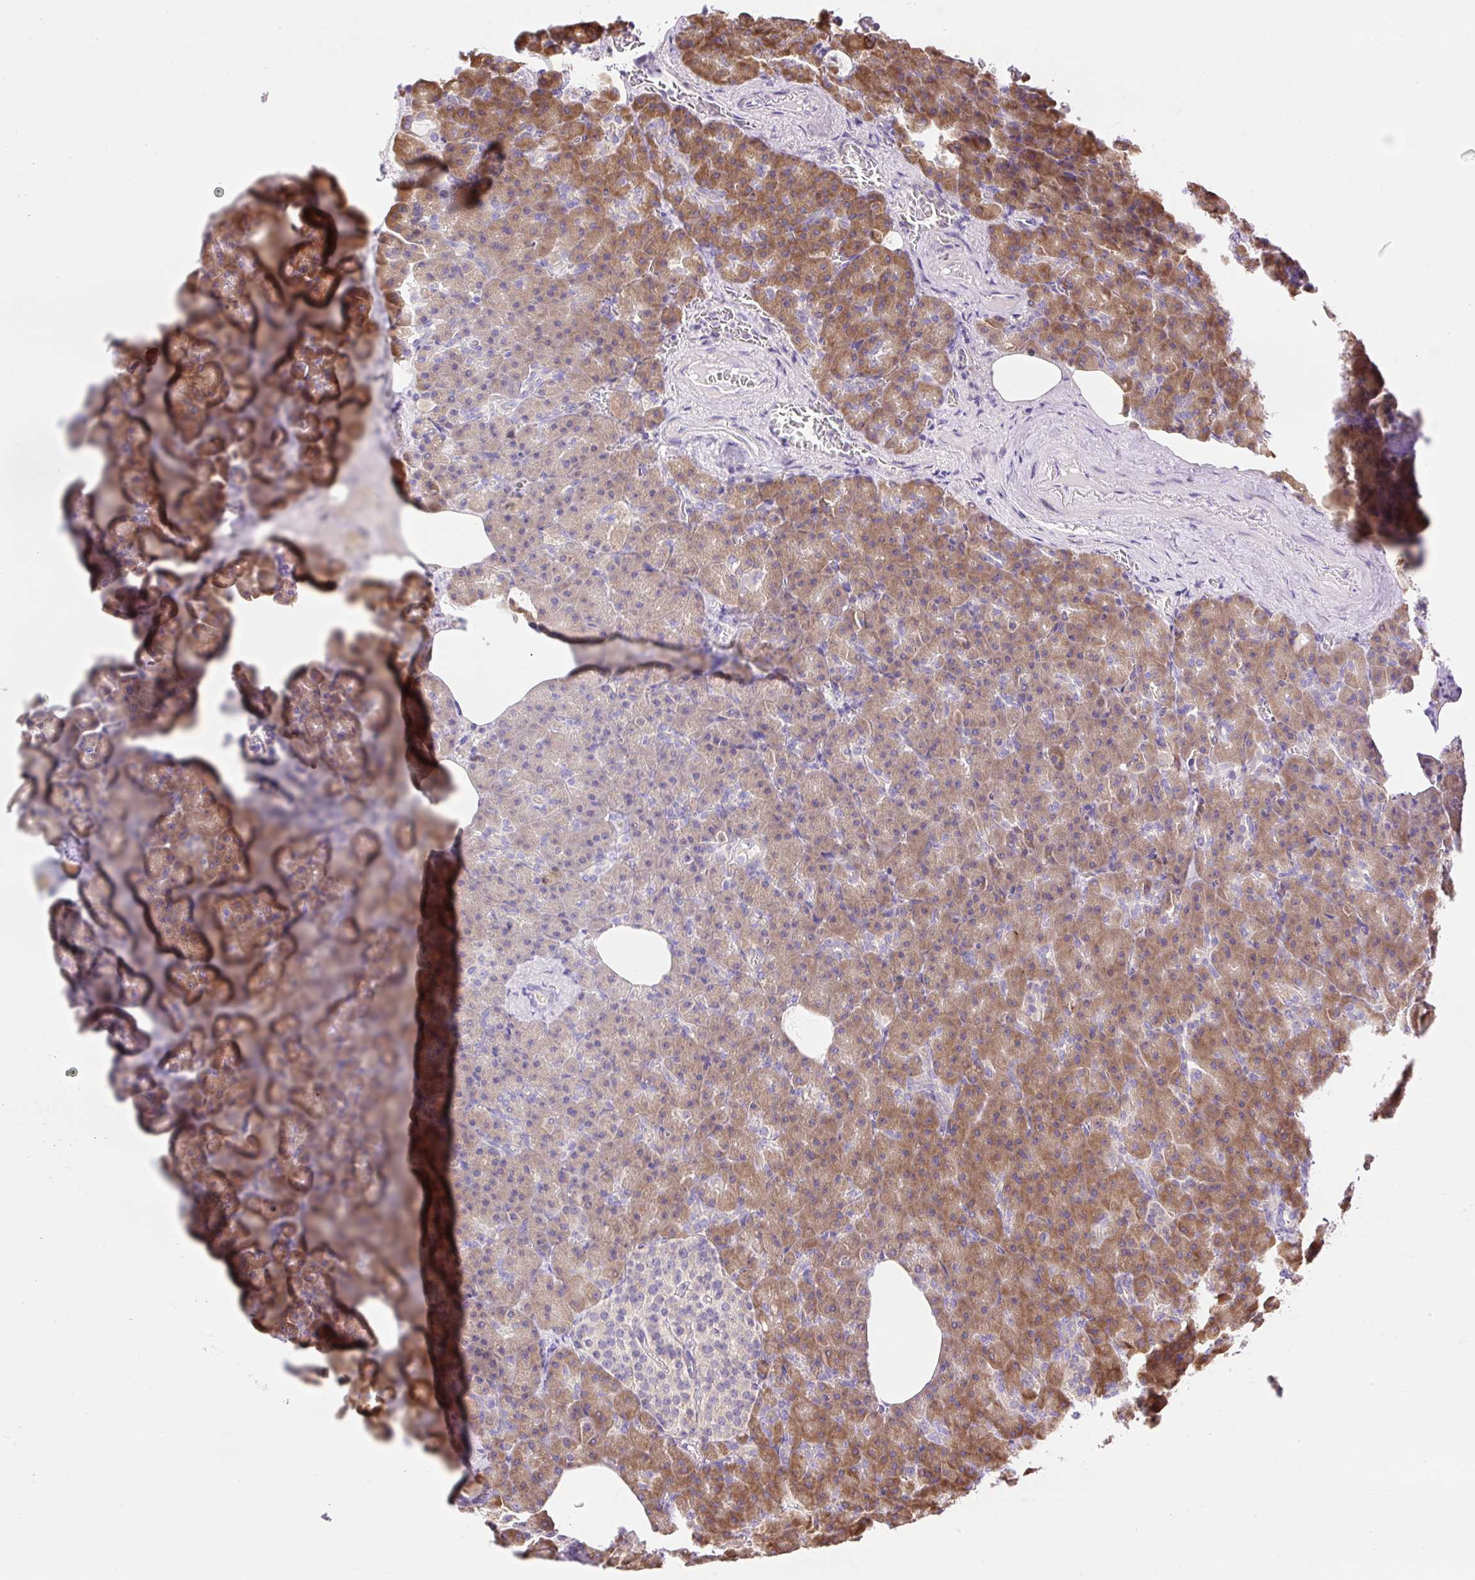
{"staining": {"intensity": "strong", "quantity": ">75%", "location": "cytoplasmic/membranous"}, "tissue": "pancreas", "cell_type": "Exocrine glandular cells", "image_type": "normal", "snomed": [{"axis": "morphology", "description": "Normal tissue, NOS"}, {"axis": "topography", "description": "Pancreas"}], "caption": "A micrograph of human pancreas stained for a protein demonstrates strong cytoplasmic/membranous brown staining in exocrine glandular cells.", "gene": "GPR45", "patient": {"sex": "female", "age": 74}}